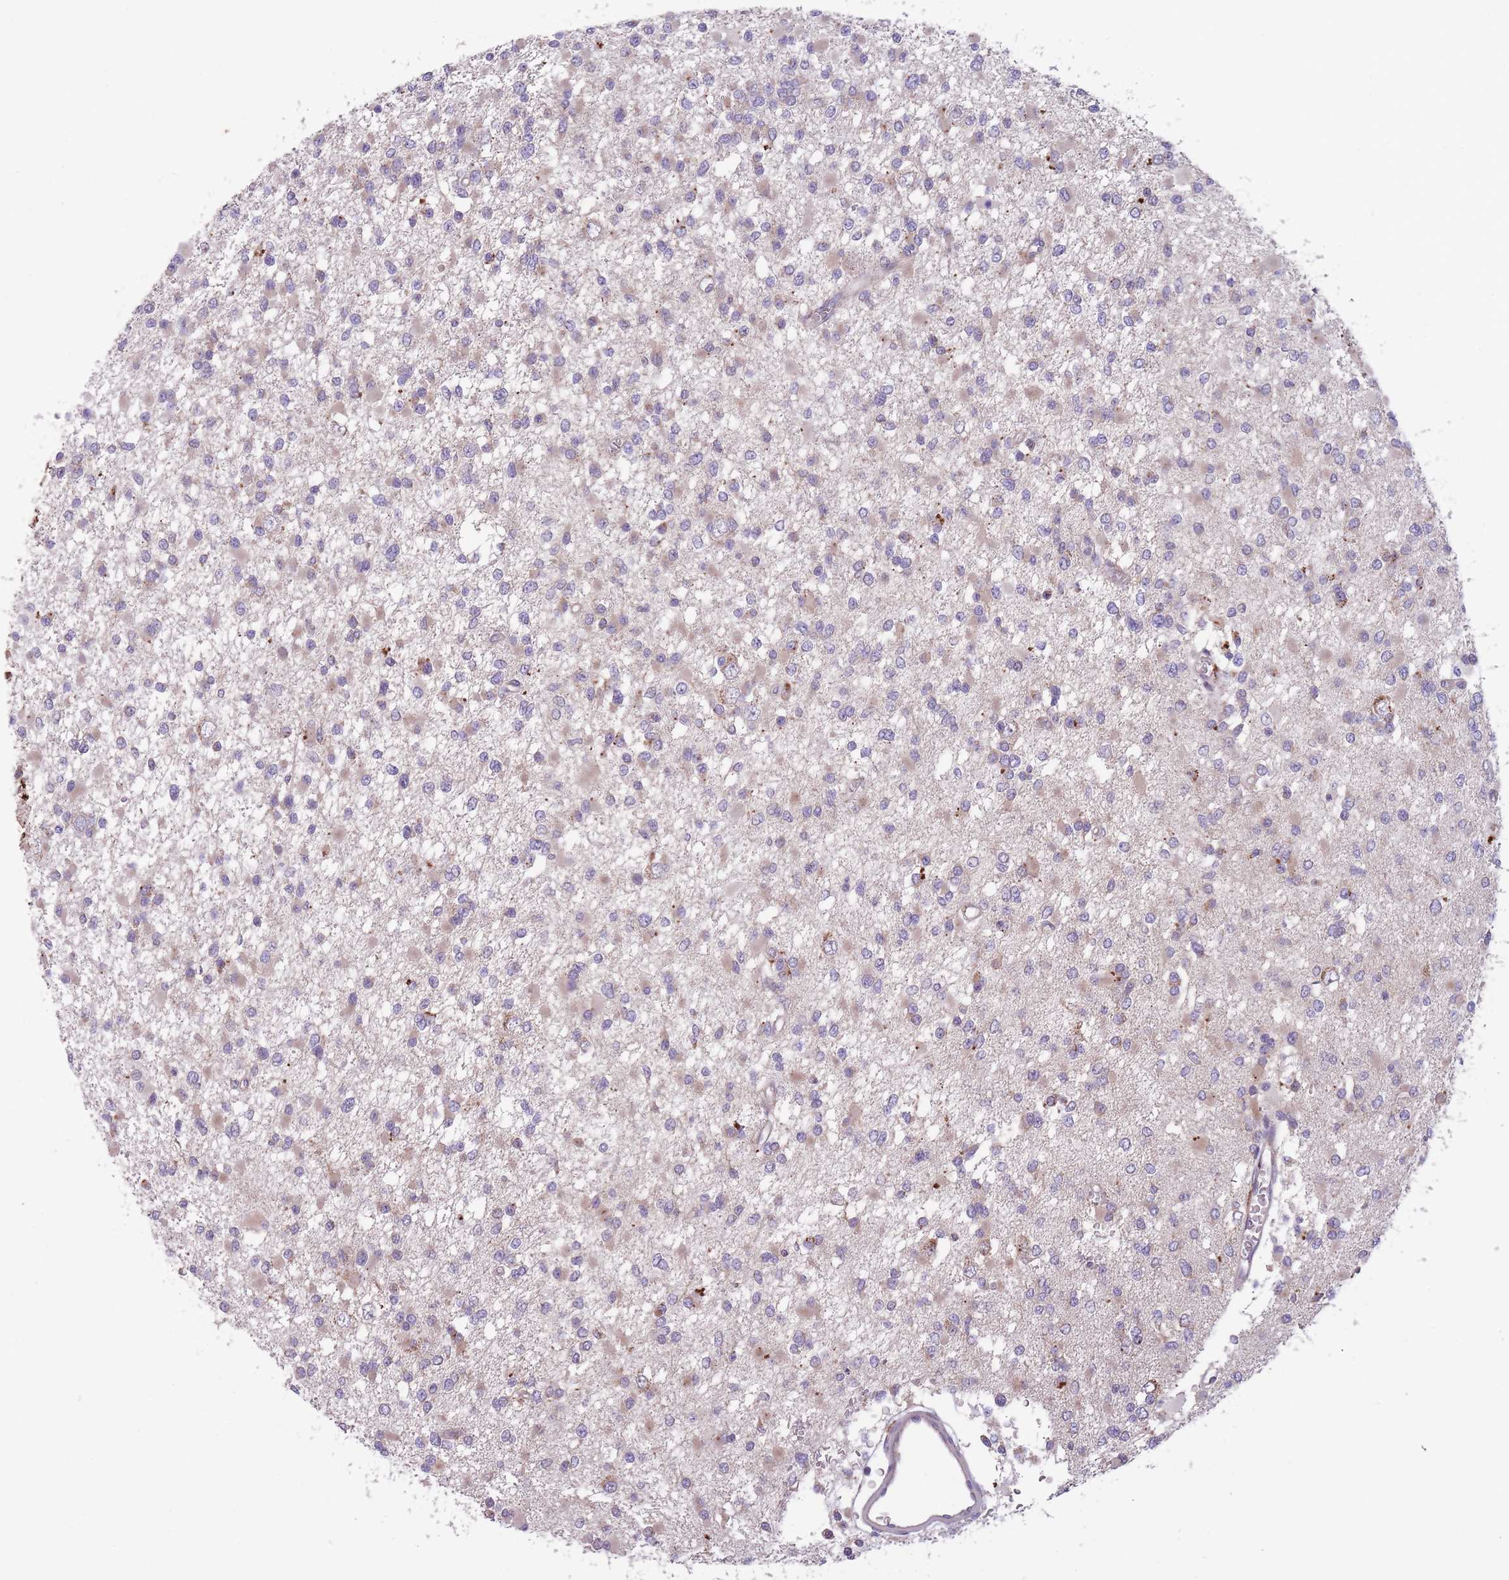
{"staining": {"intensity": "negative", "quantity": "none", "location": "none"}, "tissue": "glioma", "cell_type": "Tumor cells", "image_type": "cancer", "snomed": [{"axis": "morphology", "description": "Glioma, malignant, Low grade"}, {"axis": "topography", "description": "Brain"}], "caption": "High power microscopy micrograph of an IHC image of malignant low-grade glioma, revealing no significant staining in tumor cells.", "gene": "ITPKC", "patient": {"sex": "female", "age": 22}}